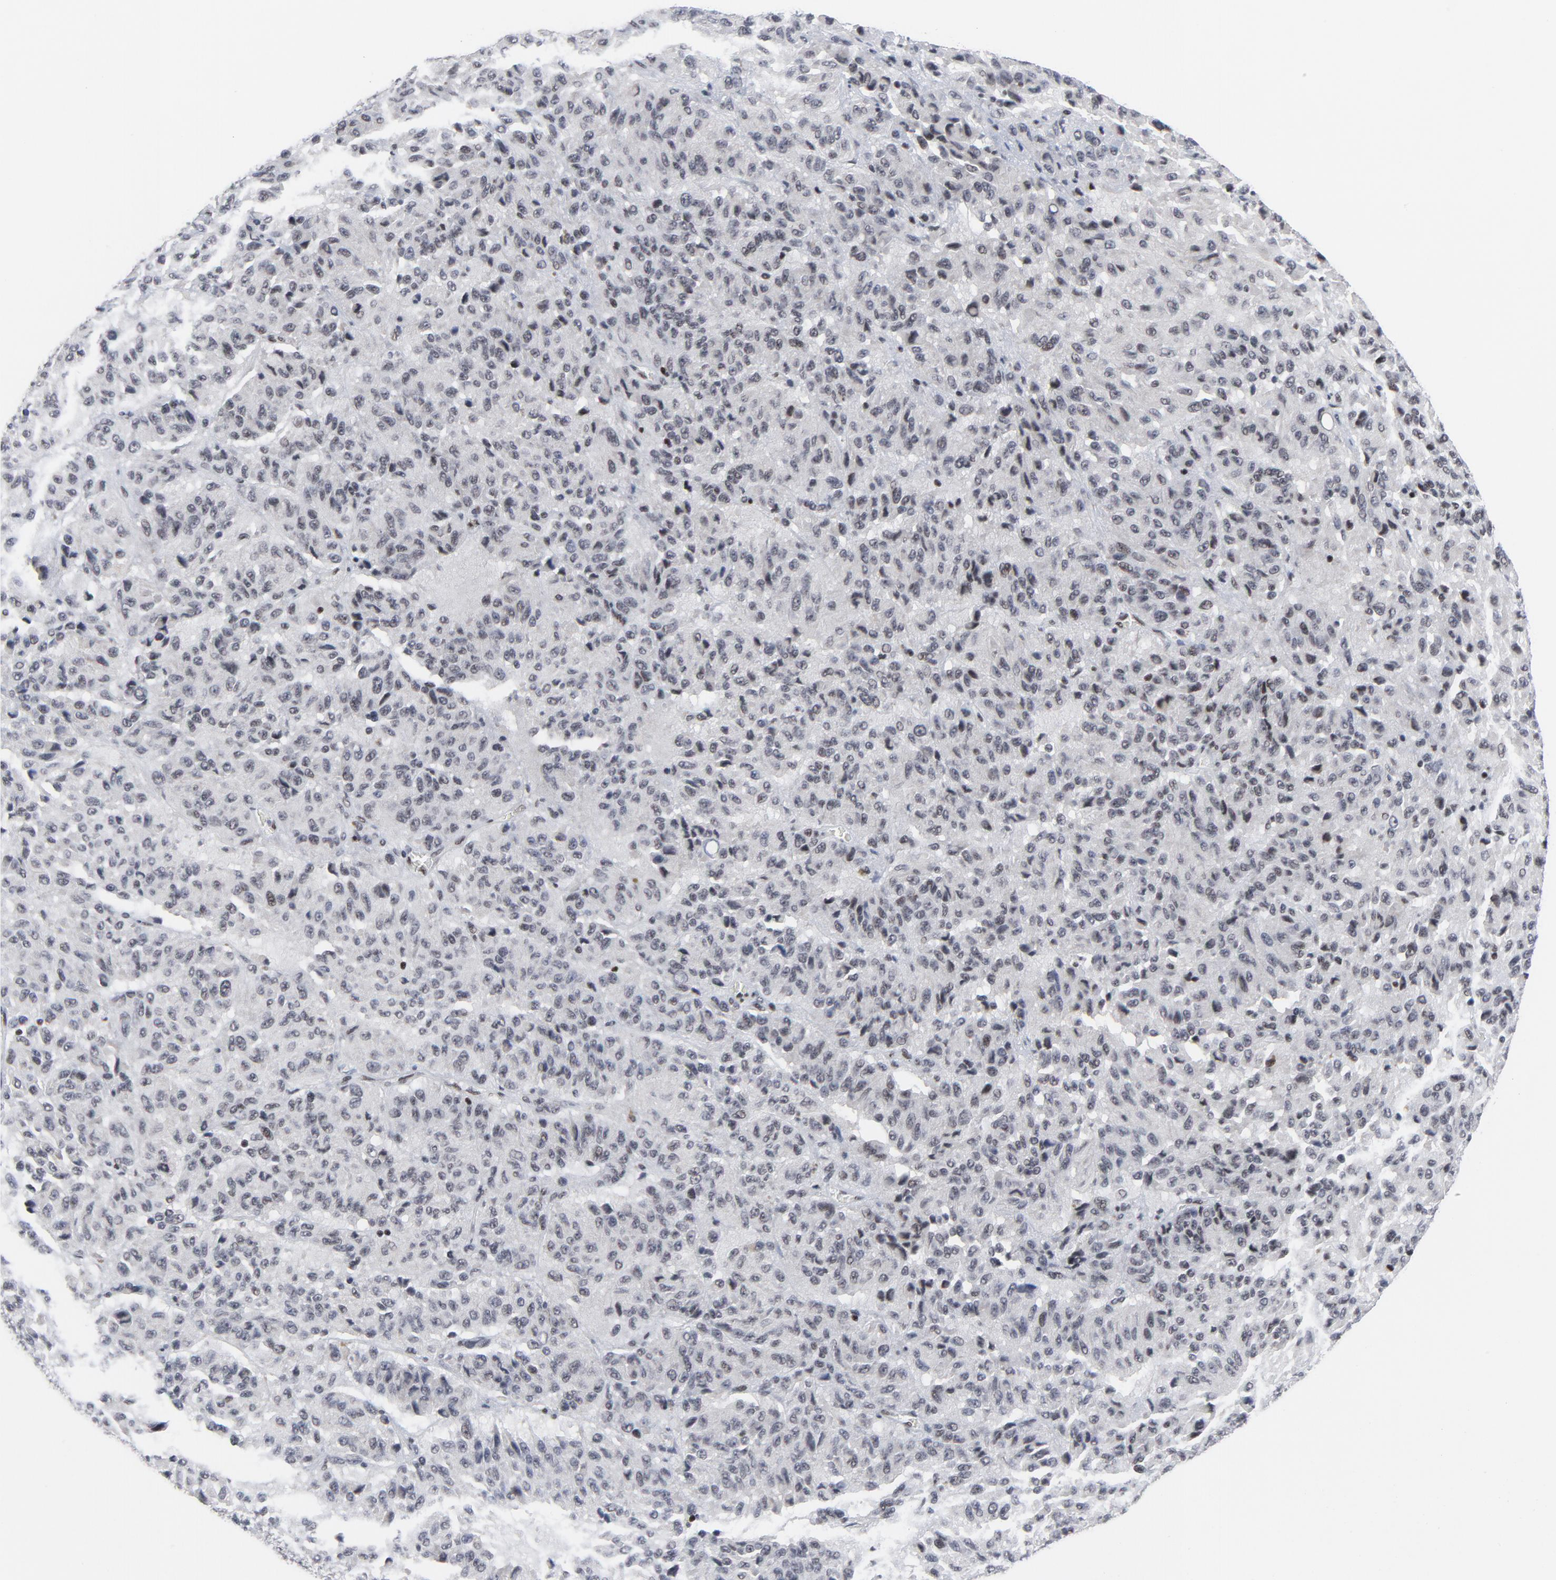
{"staining": {"intensity": "weak", "quantity": "<25%", "location": "nuclear"}, "tissue": "melanoma", "cell_type": "Tumor cells", "image_type": "cancer", "snomed": [{"axis": "morphology", "description": "Malignant melanoma, Metastatic site"}, {"axis": "topography", "description": "Lung"}], "caption": "The immunohistochemistry (IHC) image has no significant staining in tumor cells of malignant melanoma (metastatic site) tissue. (Stains: DAB (3,3'-diaminobenzidine) immunohistochemistry with hematoxylin counter stain, Microscopy: brightfield microscopy at high magnification).", "gene": "GABPA", "patient": {"sex": "male", "age": 64}}